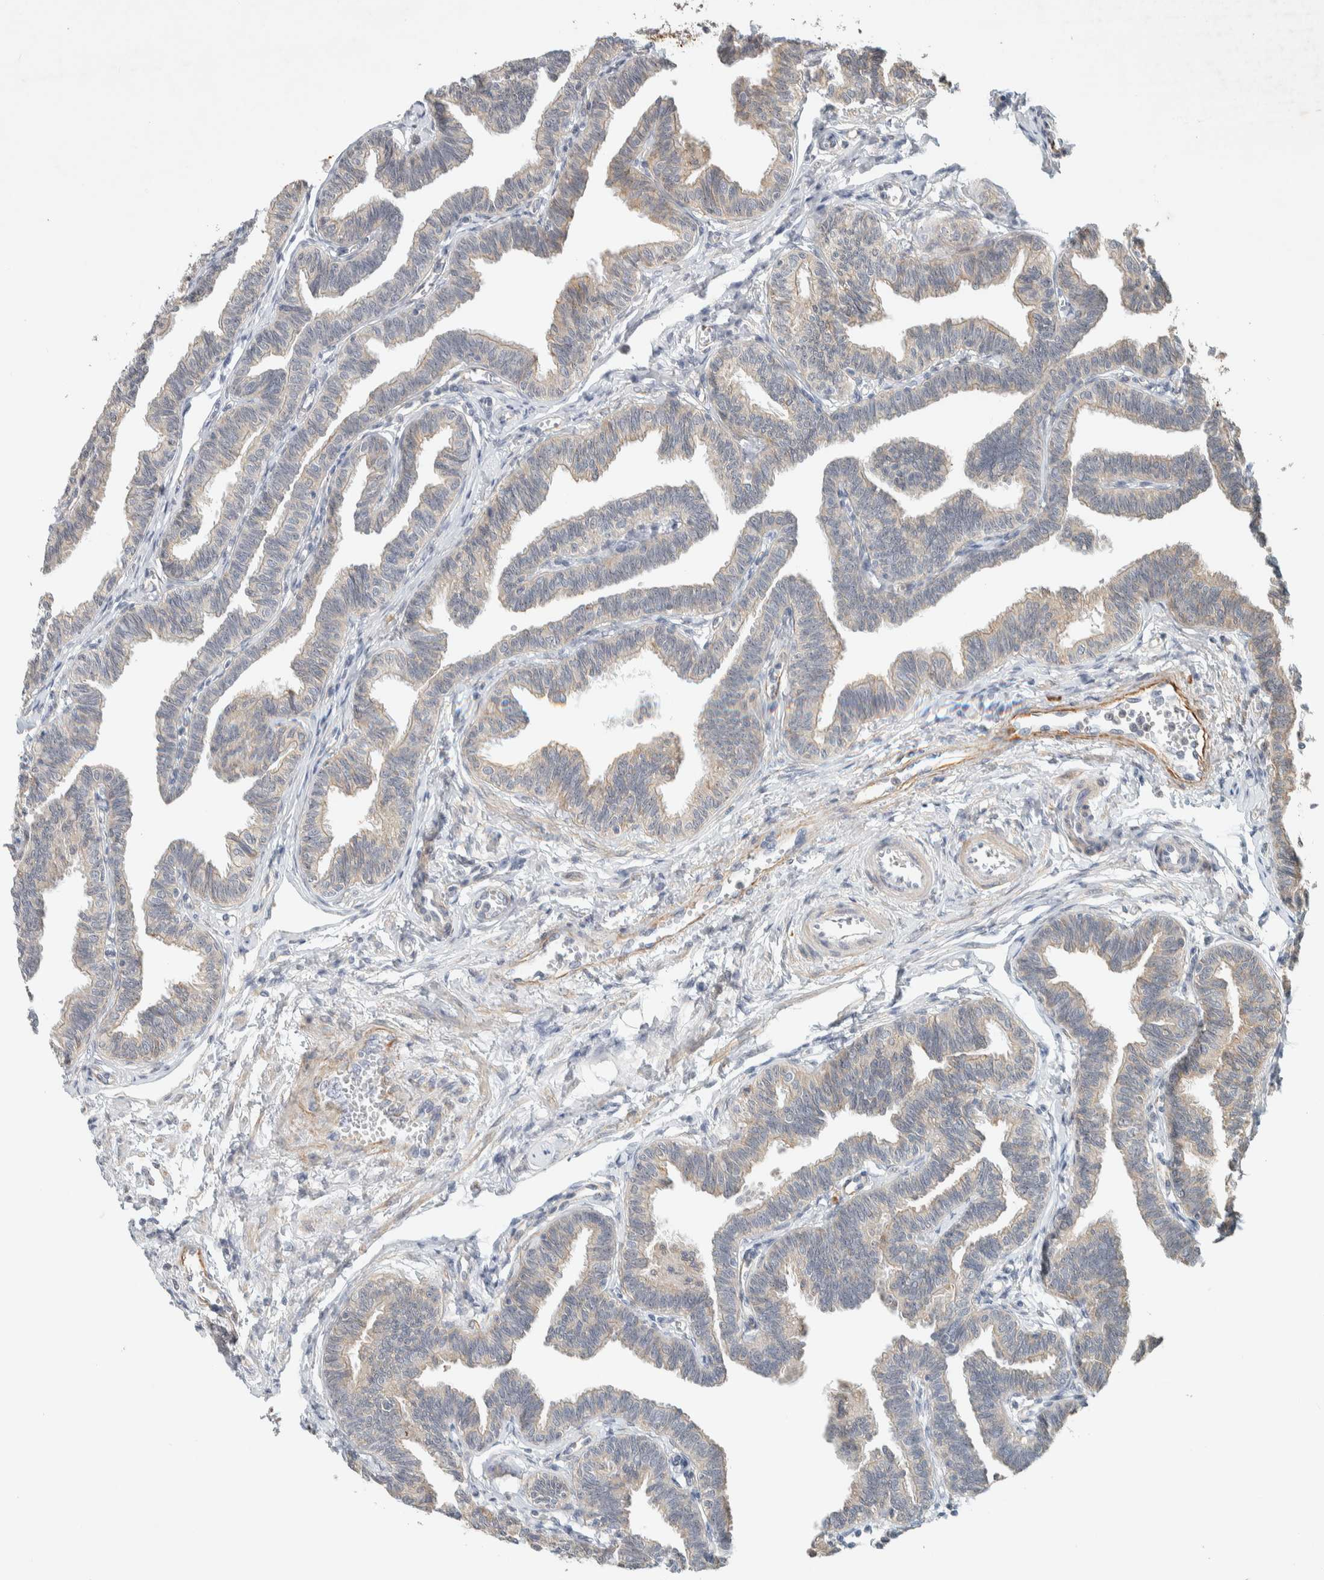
{"staining": {"intensity": "moderate", "quantity": "25%-75%", "location": "cytoplasmic/membranous"}, "tissue": "fallopian tube", "cell_type": "Glandular cells", "image_type": "normal", "snomed": [{"axis": "morphology", "description": "Normal tissue, NOS"}, {"axis": "topography", "description": "Fallopian tube"}, {"axis": "topography", "description": "Ovary"}], "caption": "Human fallopian tube stained with a brown dye reveals moderate cytoplasmic/membranous positive staining in approximately 25%-75% of glandular cells.", "gene": "KLHL40", "patient": {"sex": "female", "age": 23}}